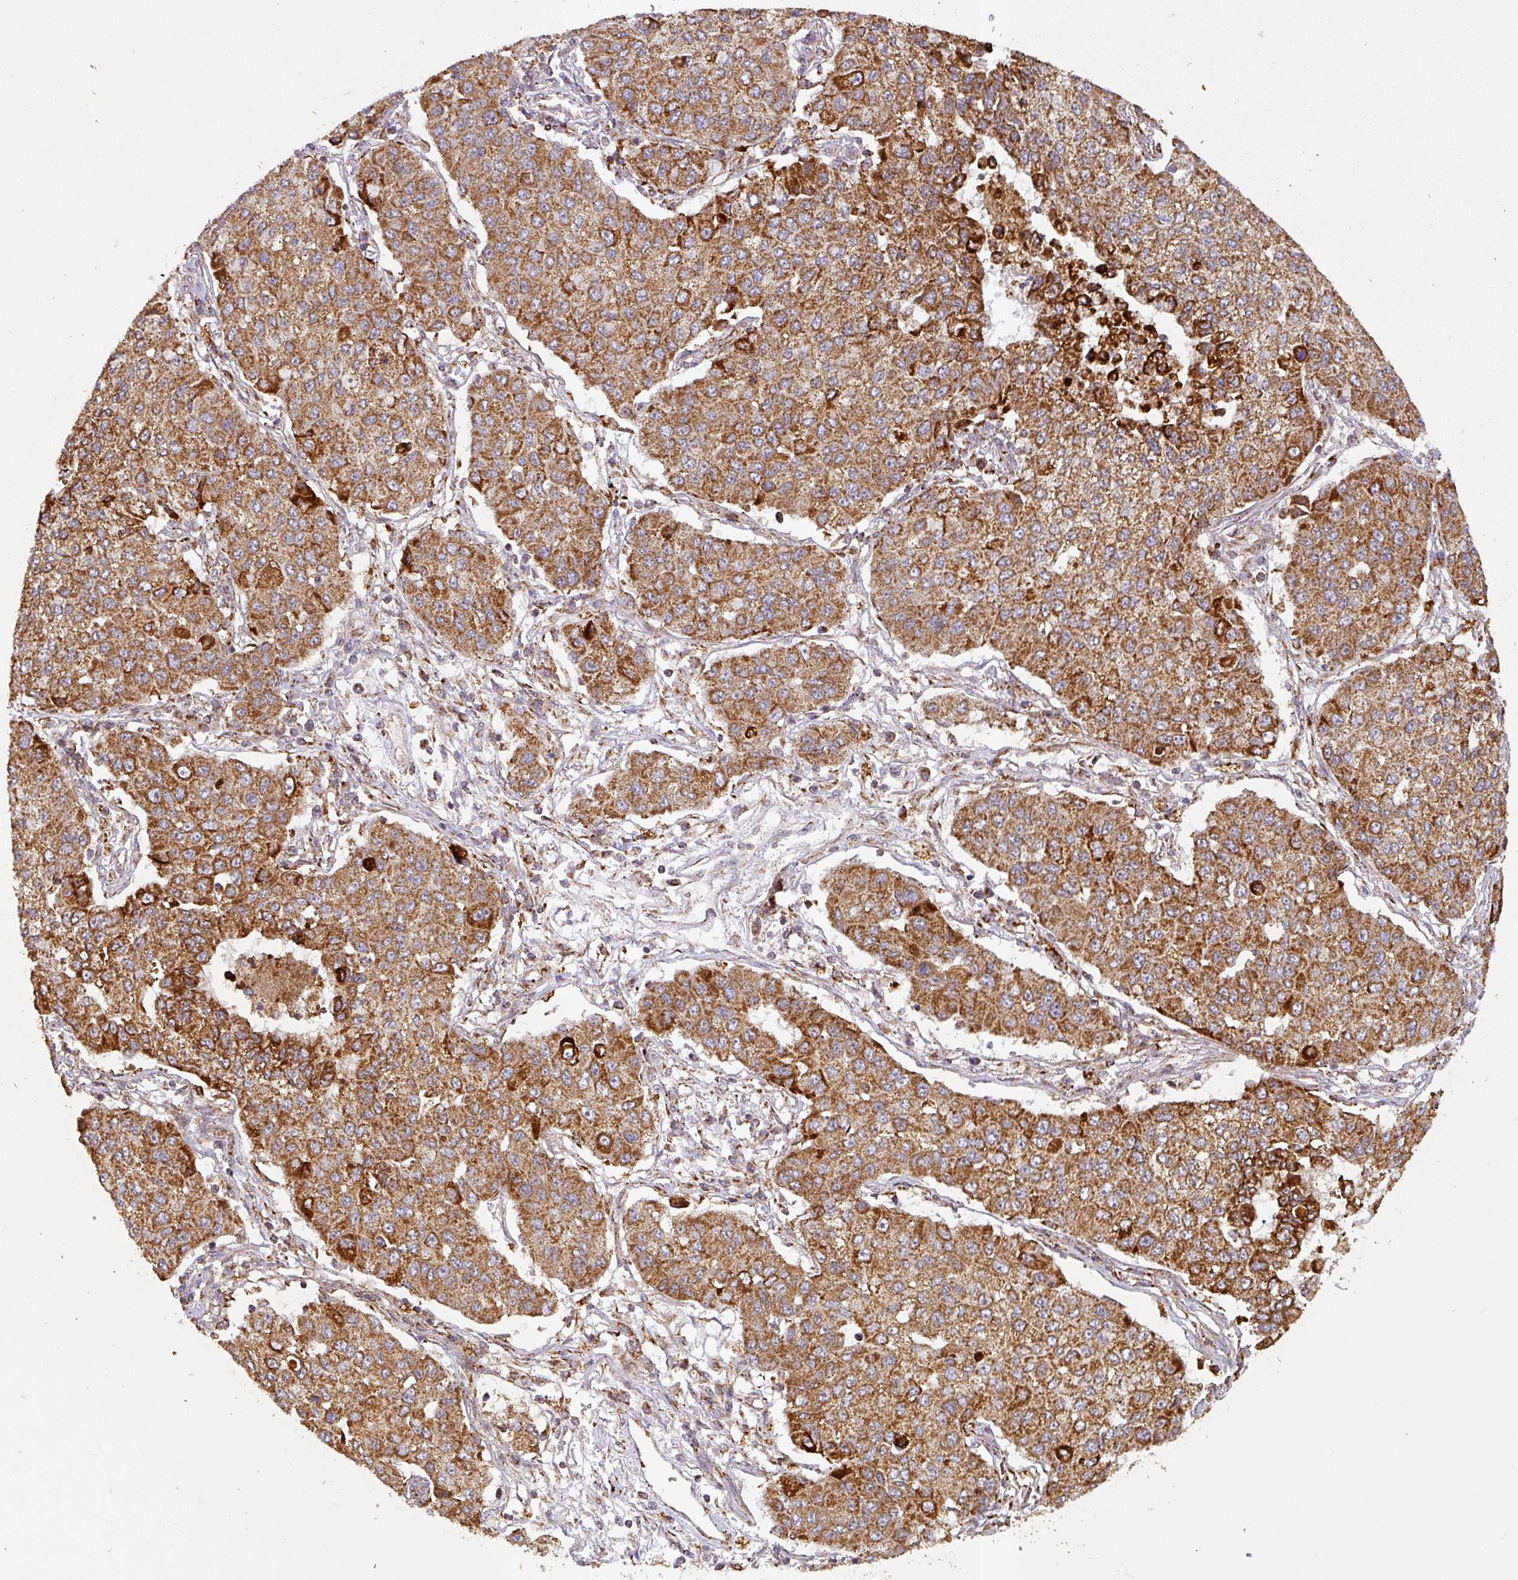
{"staining": {"intensity": "strong", "quantity": ">75%", "location": "cytoplasmic/membranous"}, "tissue": "lung cancer", "cell_type": "Tumor cells", "image_type": "cancer", "snomed": [{"axis": "morphology", "description": "Squamous cell carcinoma, NOS"}, {"axis": "topography", "description": "Lung"}], "caption": "Strong cytoplasmic/membranous staining for a protein is present in about >75% of tumor cells of squamous cell carcinoma (lung) using IHC.", "gene": "GPD2", "patient": {"sex": "male", "age": 74}}